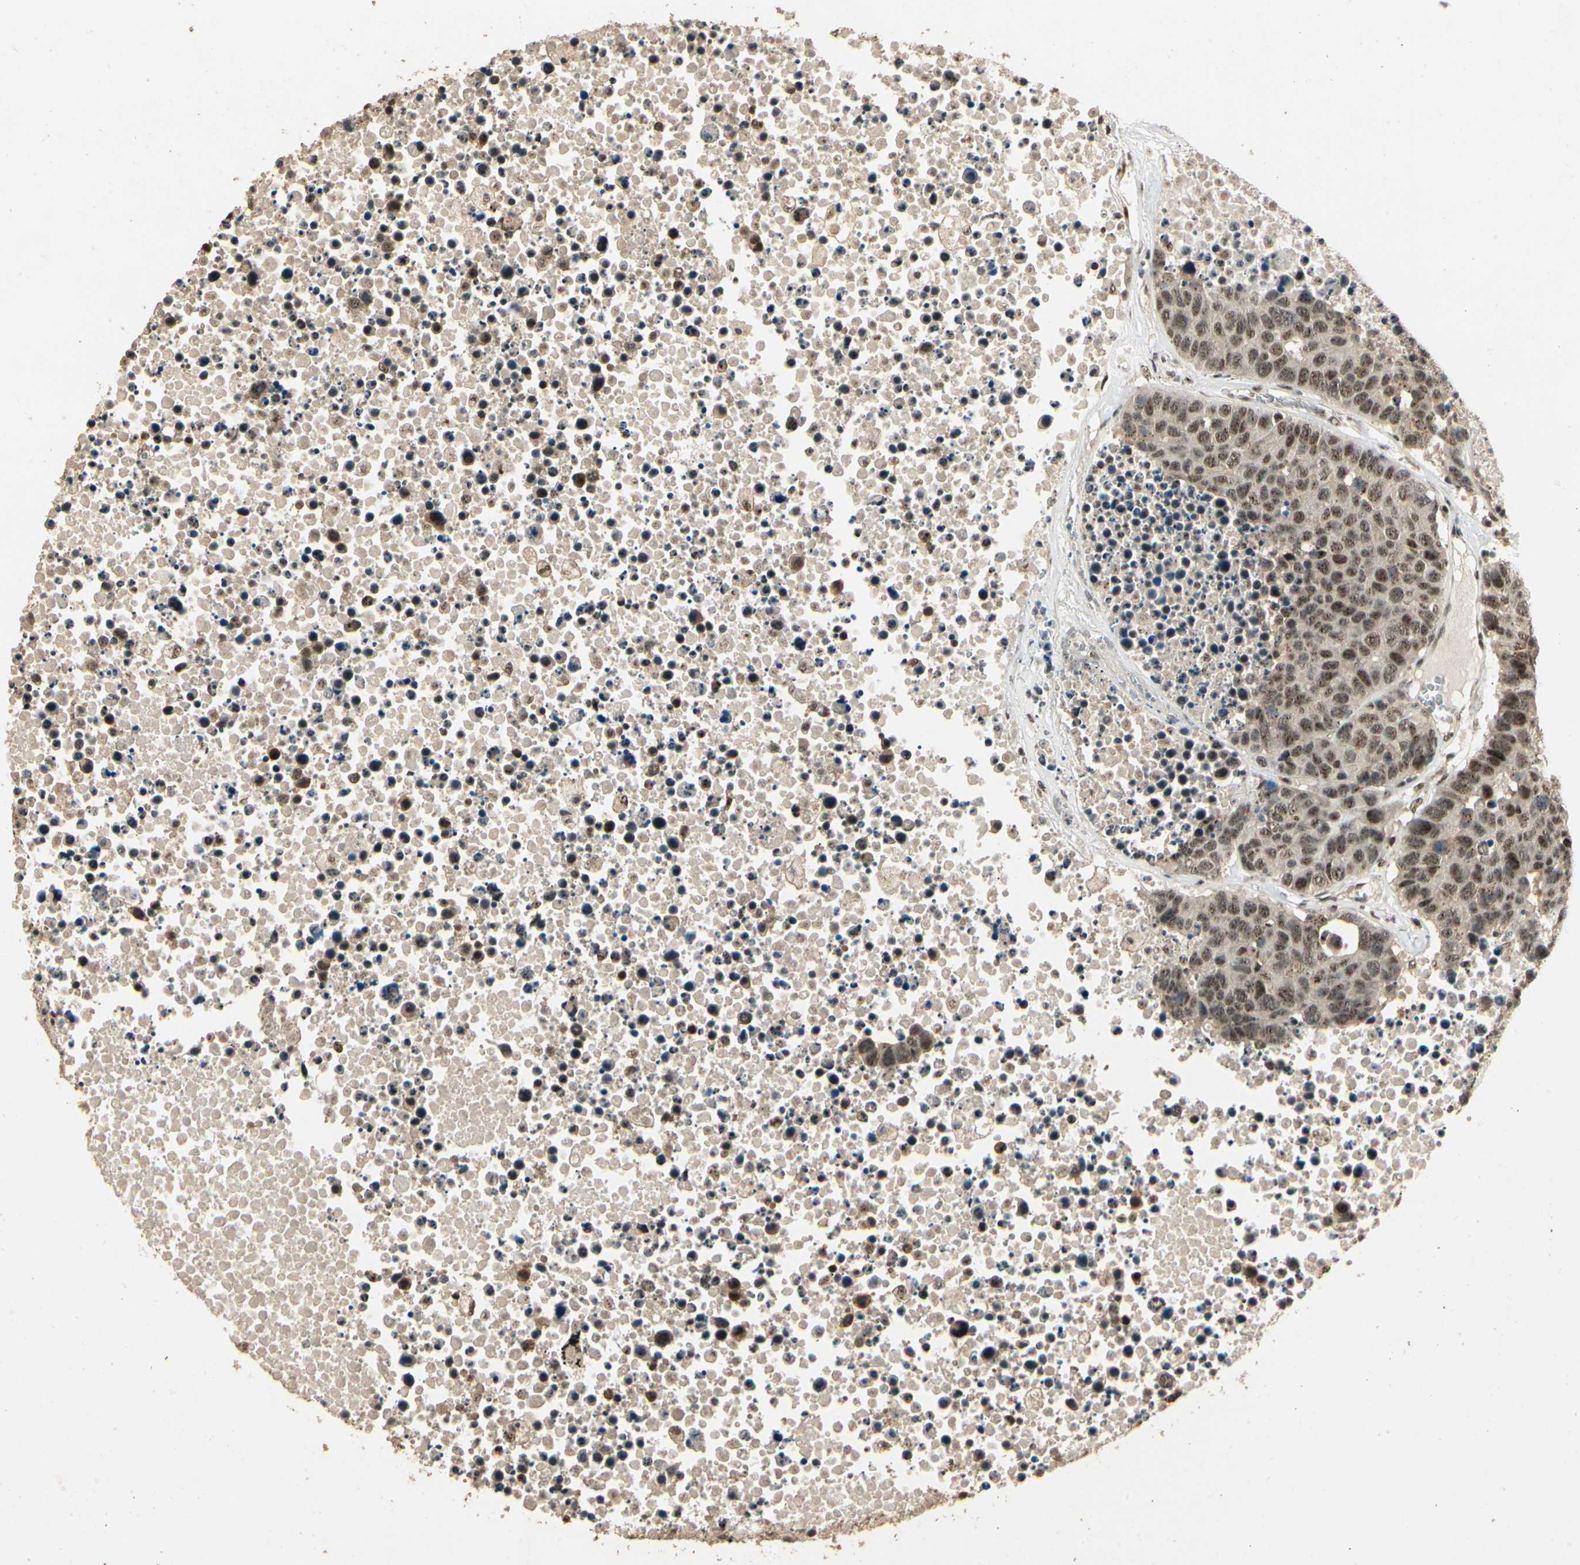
{"staining": {"intensity": "moderate", "quantity": ">75%", "location": "nuclear"}, "tissue": "carcinoid", "cell_type": "Tumor cells", "image_type": "cancer", "snomed": [{"axis": "morphology", "description": "Carcinoid, malignant, NOS"}, {"axis": "topography", "description": "Lung"}], "caption": "Carcinoid stained with immunohistochemistry reveals moderate nuclear staining in approximately >75% of tumor cells.", "gene": "RBM25", "patient": {"sex": "male", "age": 60}}